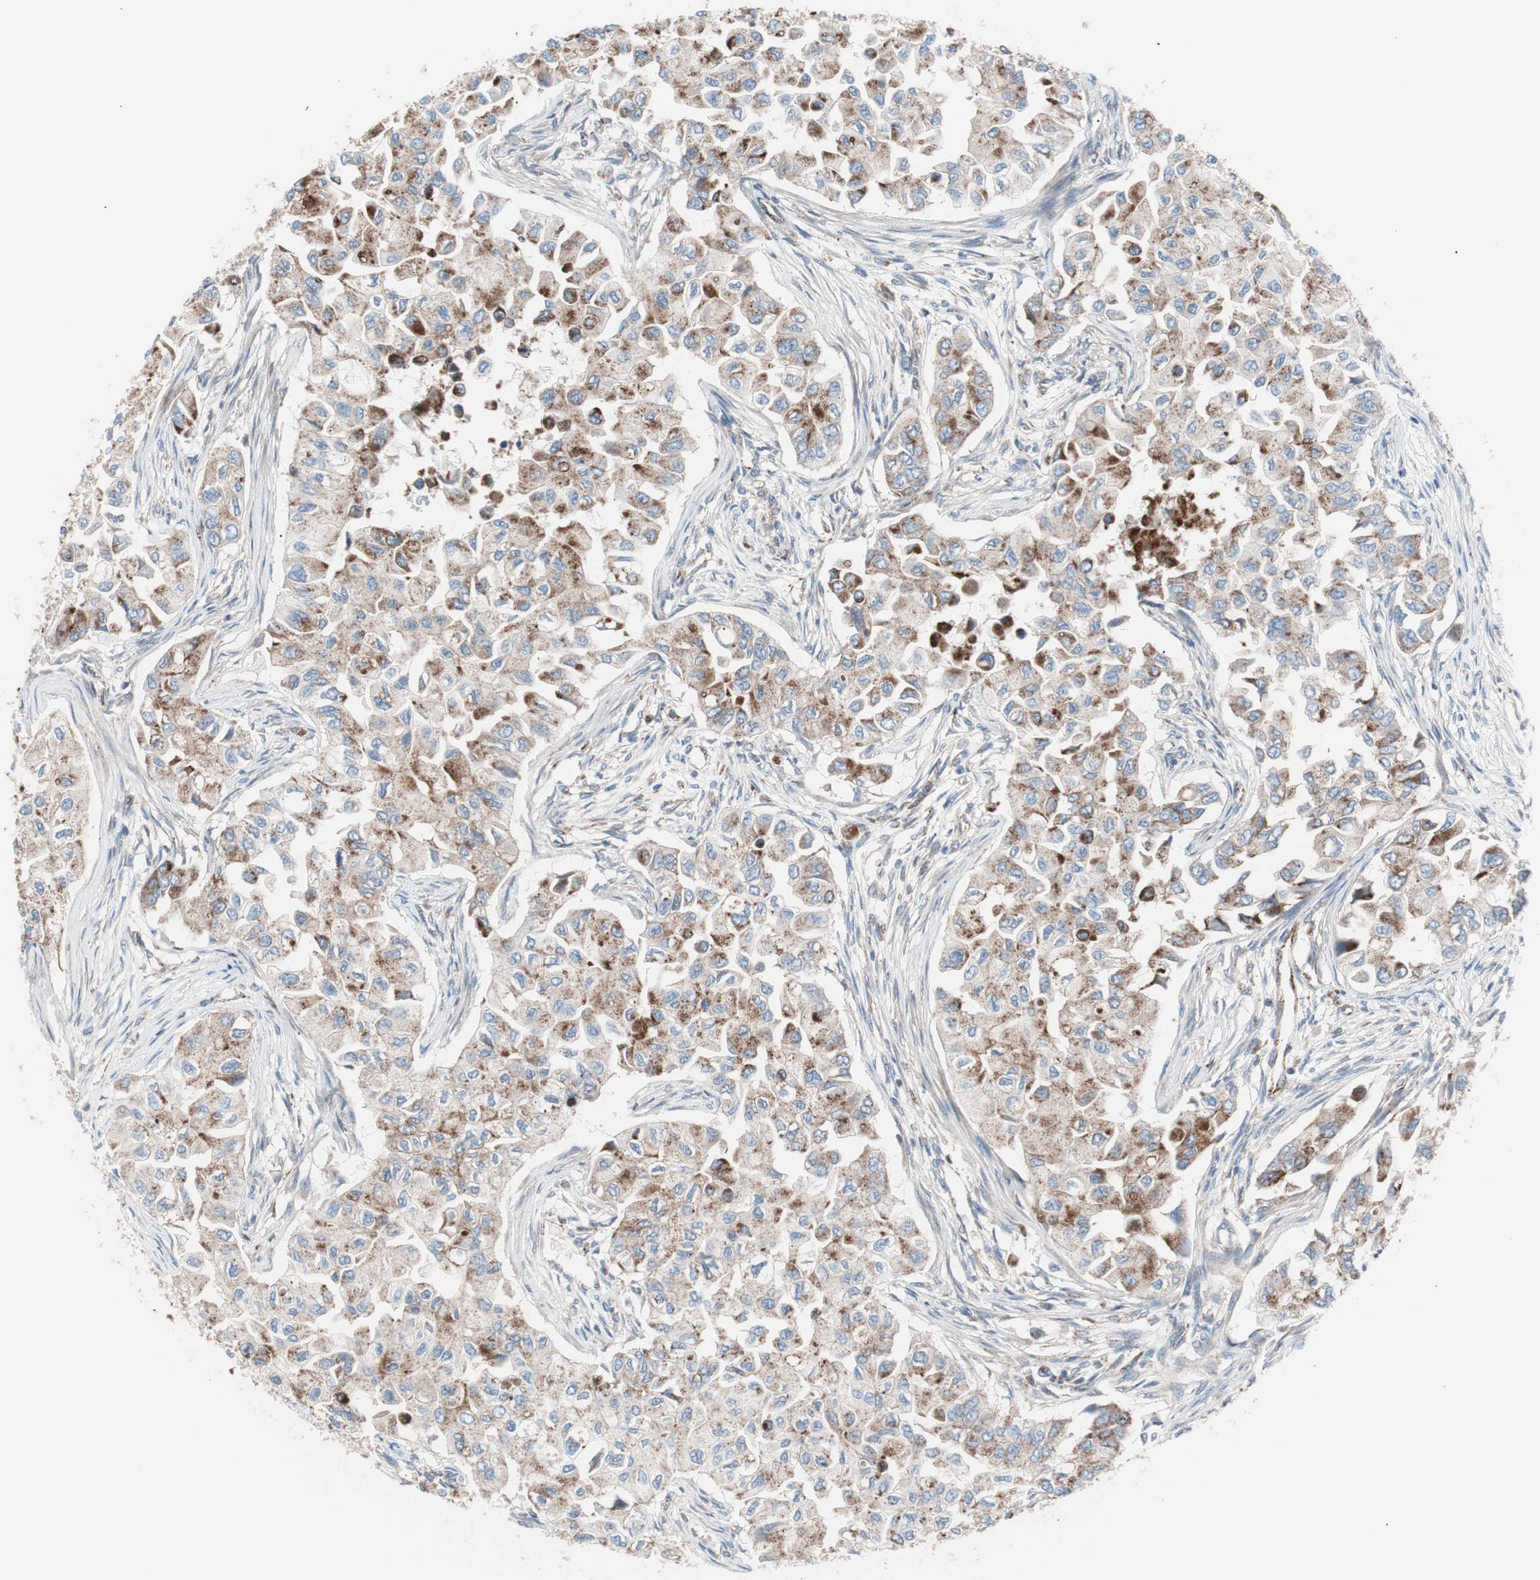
{"staining": {"intensity": "moderate", "quantity": ">75%", "location": "cytoplasmic/membranous"}, "tissue": "breast cancer", "cell_type": "Tumor cells", "image_type": "cancer", "snomed": [{"axis": "morphology", "description": "Normal tissue, NOS"}, {"axis": "morphology", "description": "Duct carcinoma"}, {"axis": "topography", "description": "Breast"}], "caption": "This histopathology image displays immunohistochemistry (IHC) staining of breast cancer, with medium moderate cytoplasmic/membranous expression in approximately >75% of tumor cells.", "gene": "FLOT2", "patient": {"sex": "female", "age": 49}}